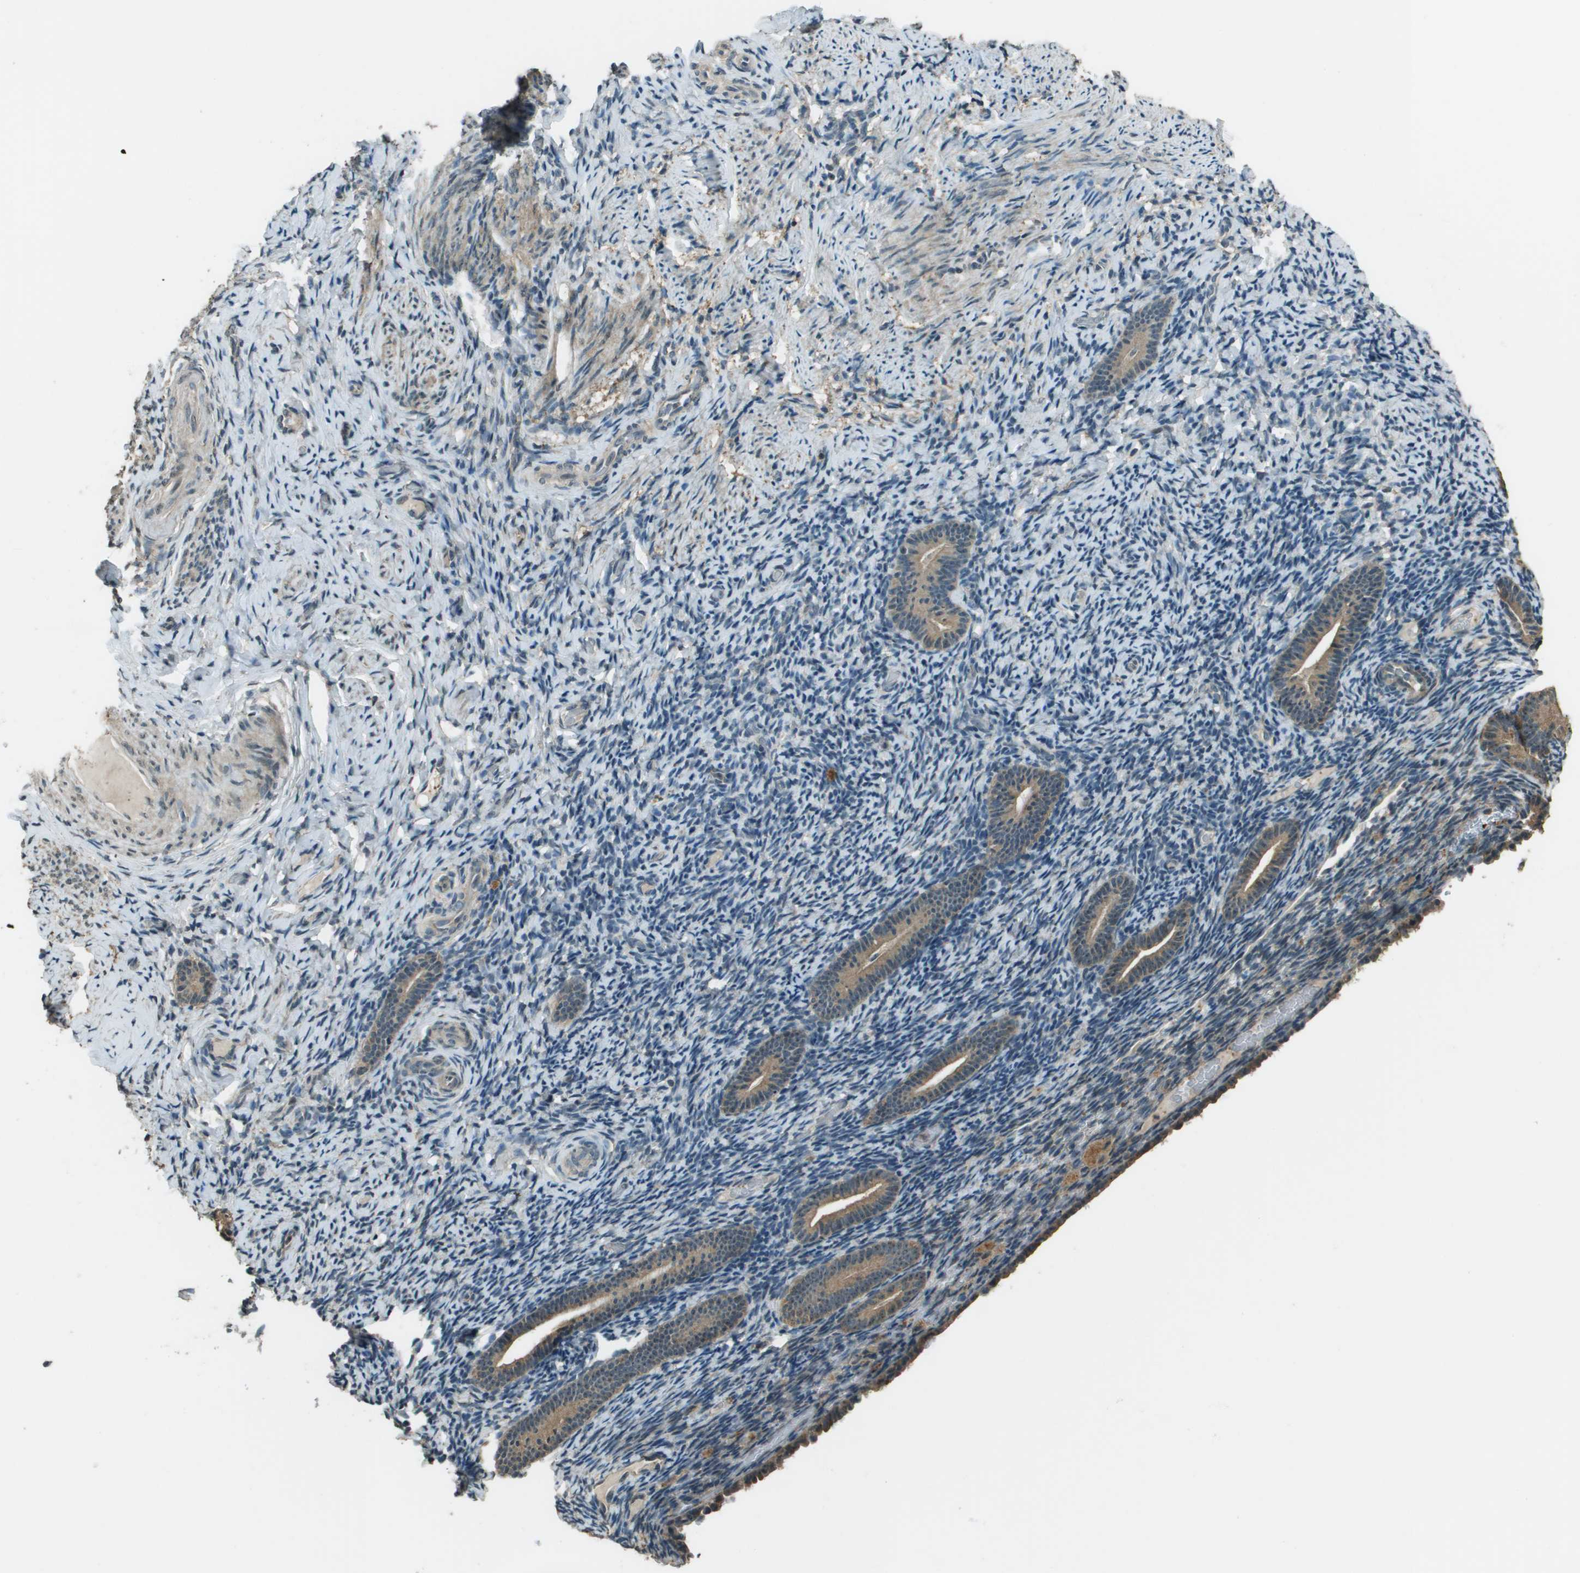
{"staining": {"intensity": "negative", "quantity": "none", "location": "none"}, "tissue": "endometrium", "cell_type": "Cells in endometrial stroma", "image_type": "normal", "snomed": [{"axis": "morphology", "description": "Normal tissue, NOS"}, {"axis": "topography", "description": "Endometrium"}], "caption": "Image shows no protein expression in cells in endometrial stroma of normal endometrium.", "gene": "SDC3", "patient": {"sex": "female", "age": 51}}